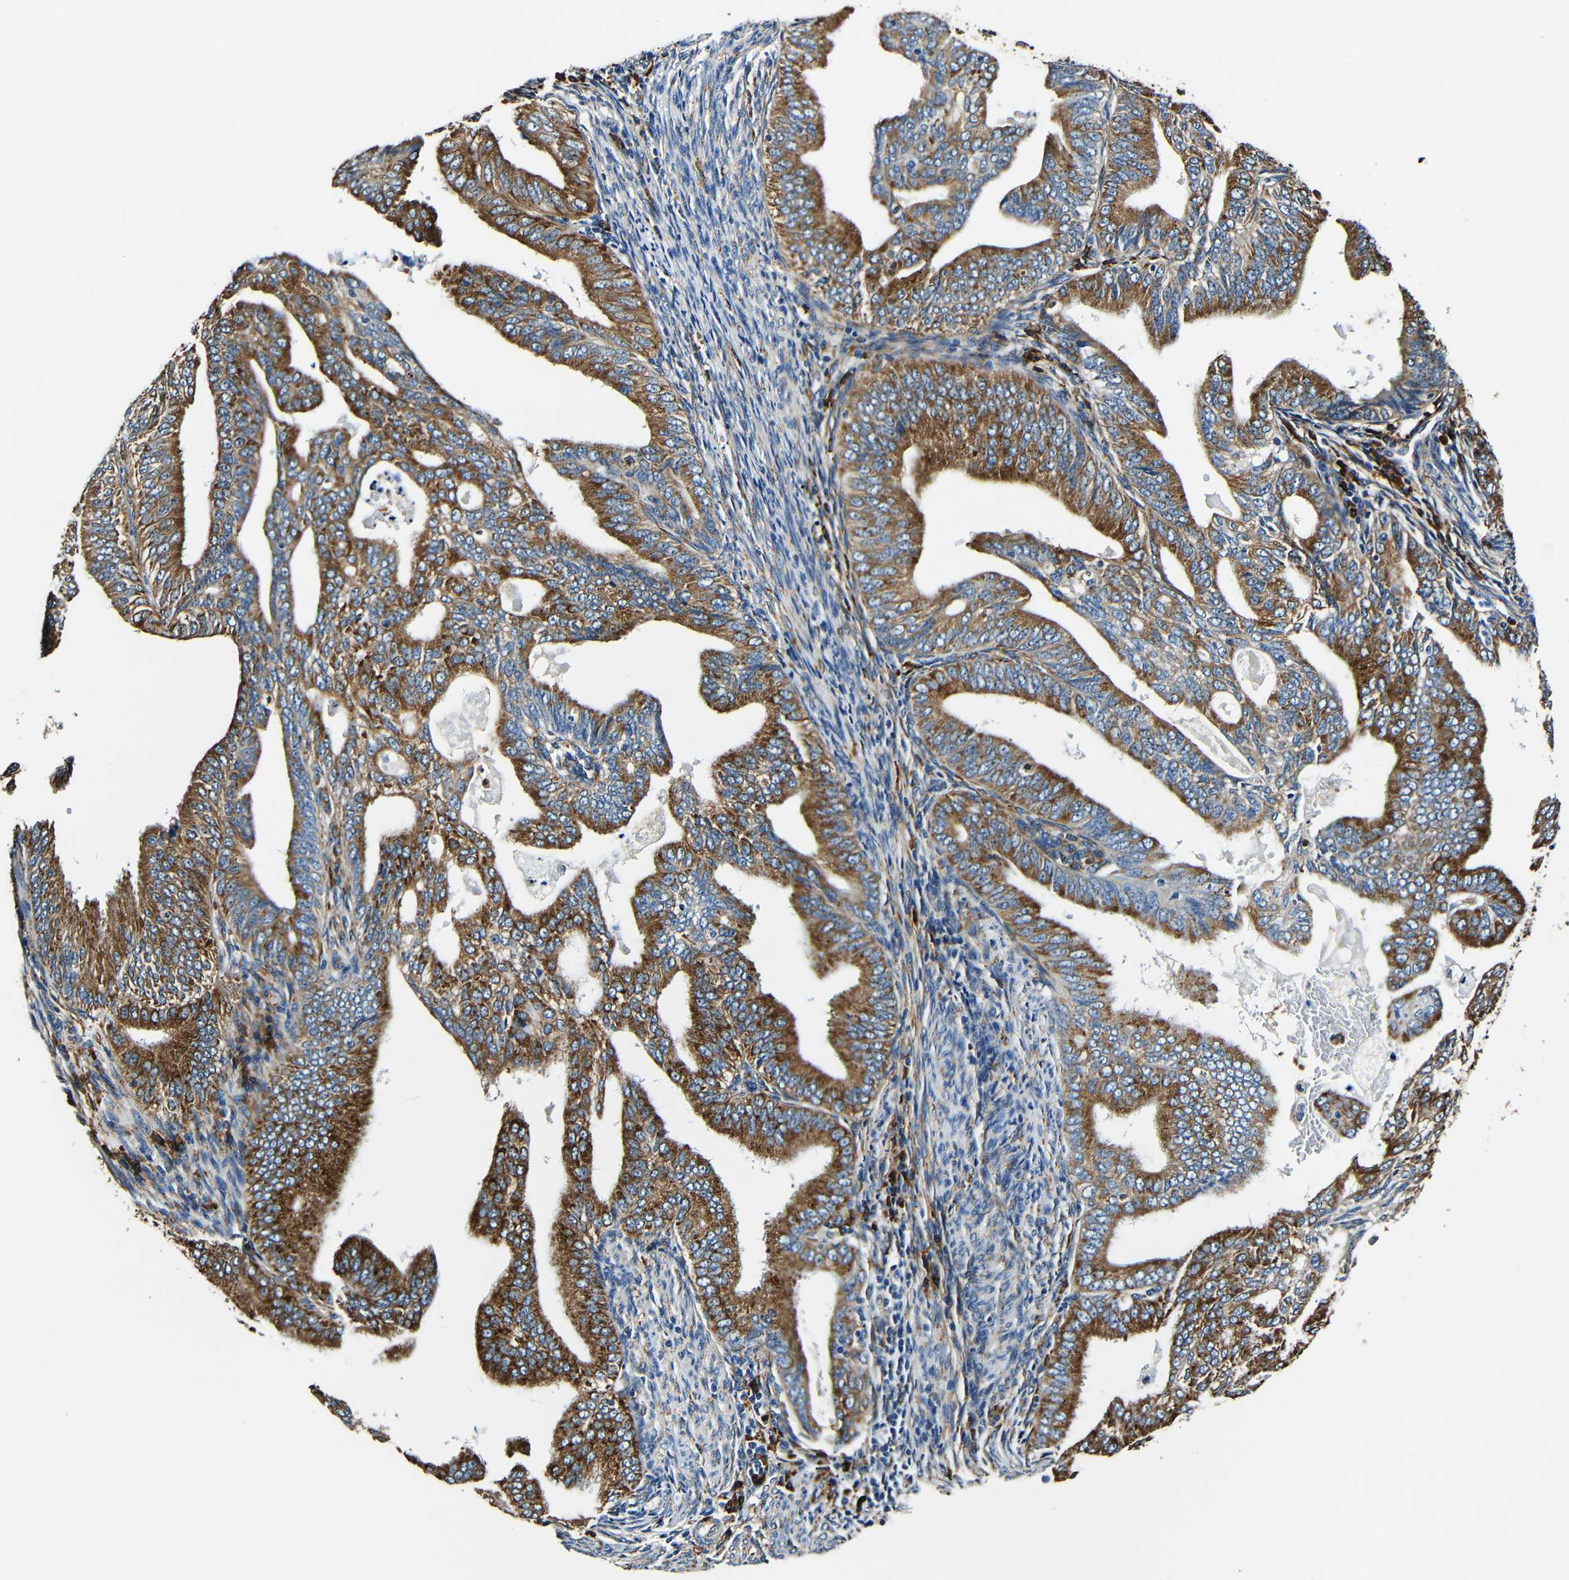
{"staining": {"intensity": "moderate", "quantity": ">75%", "location": "cytoplasmic/membranous"}, "tissue": "endometrial cancer", "cell_type": "Tumor cells", "image_type": "cancer", "snomed": [{"axis": "morphology", "description": "Adenocarcinoma, NOS"}, {"axis": "topography", "description": "Endometrium"}], "caption": "Protein analysis of endometrial cancer (adenocarcinoma) tissue exhibits moderate cytoplasmic/membranous expression in approximately >75% of tumor cells.", "gene": "RRBP1", "patient": {"sex": "female", "age": 58}}